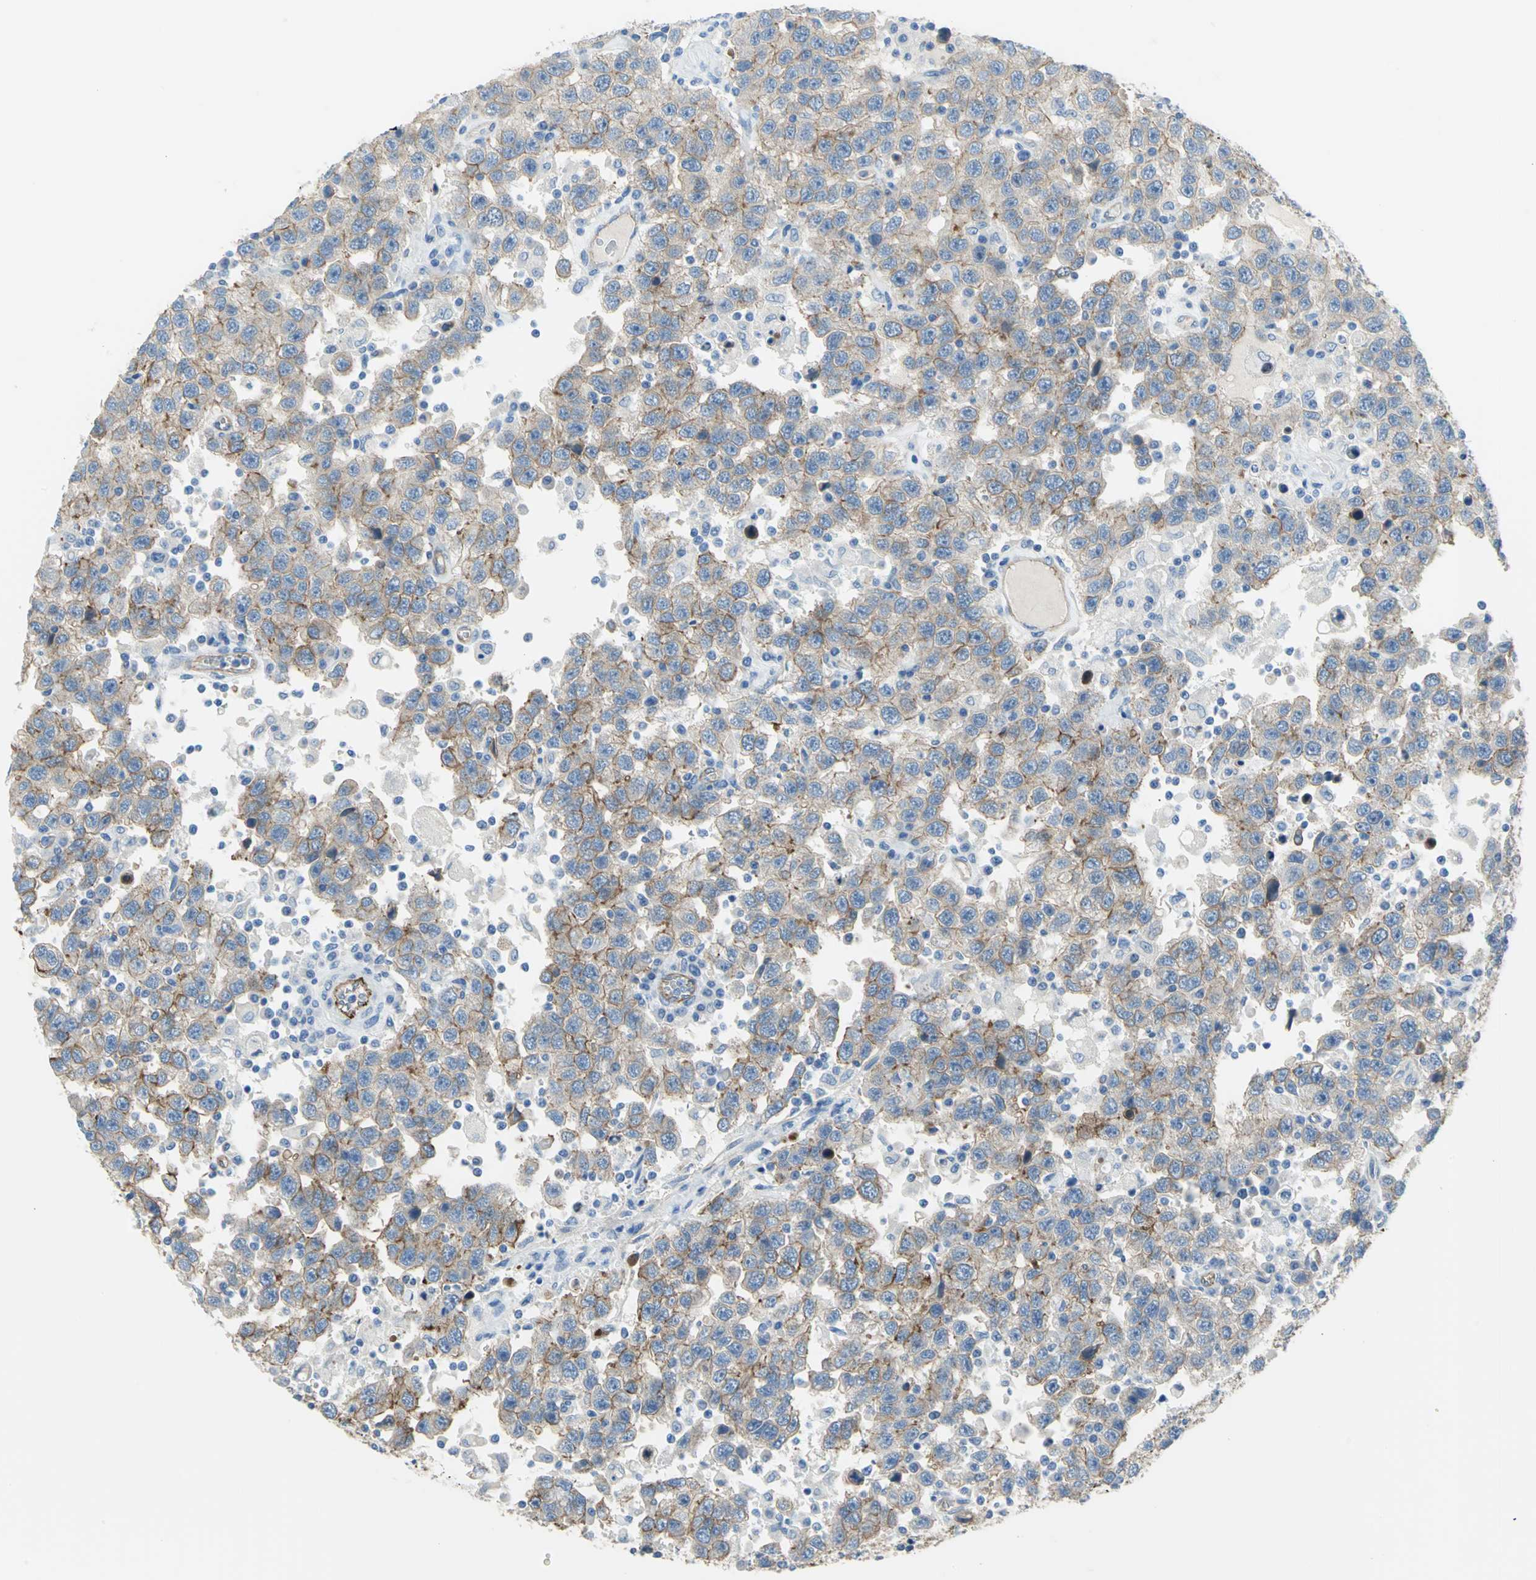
{"staining": {"intensity": "moderate", "quantity": ">75%", "location": "cytoplasmic/membranous"}, "tissue": "testis cancer", "cell_type": "Tumor cells", "image_type": "cancer", "snomed": [{"axis": "morphology", "description": "Seminoma, NOS"}, {"axis": "topography", "description": "Testis"}], "caption": "High-magnification brightfield microscopy of testis cancer stained with DAB (3,3'-diaminobenzidine) (brown) and counterstained with hematoxylin (blue). tumor cells exhibit moderate cytoplasmic/membranous positivity is seen in about>75% of cells.", "gene": "FLNB", "patient": {"sex": "male", "age": 41}}